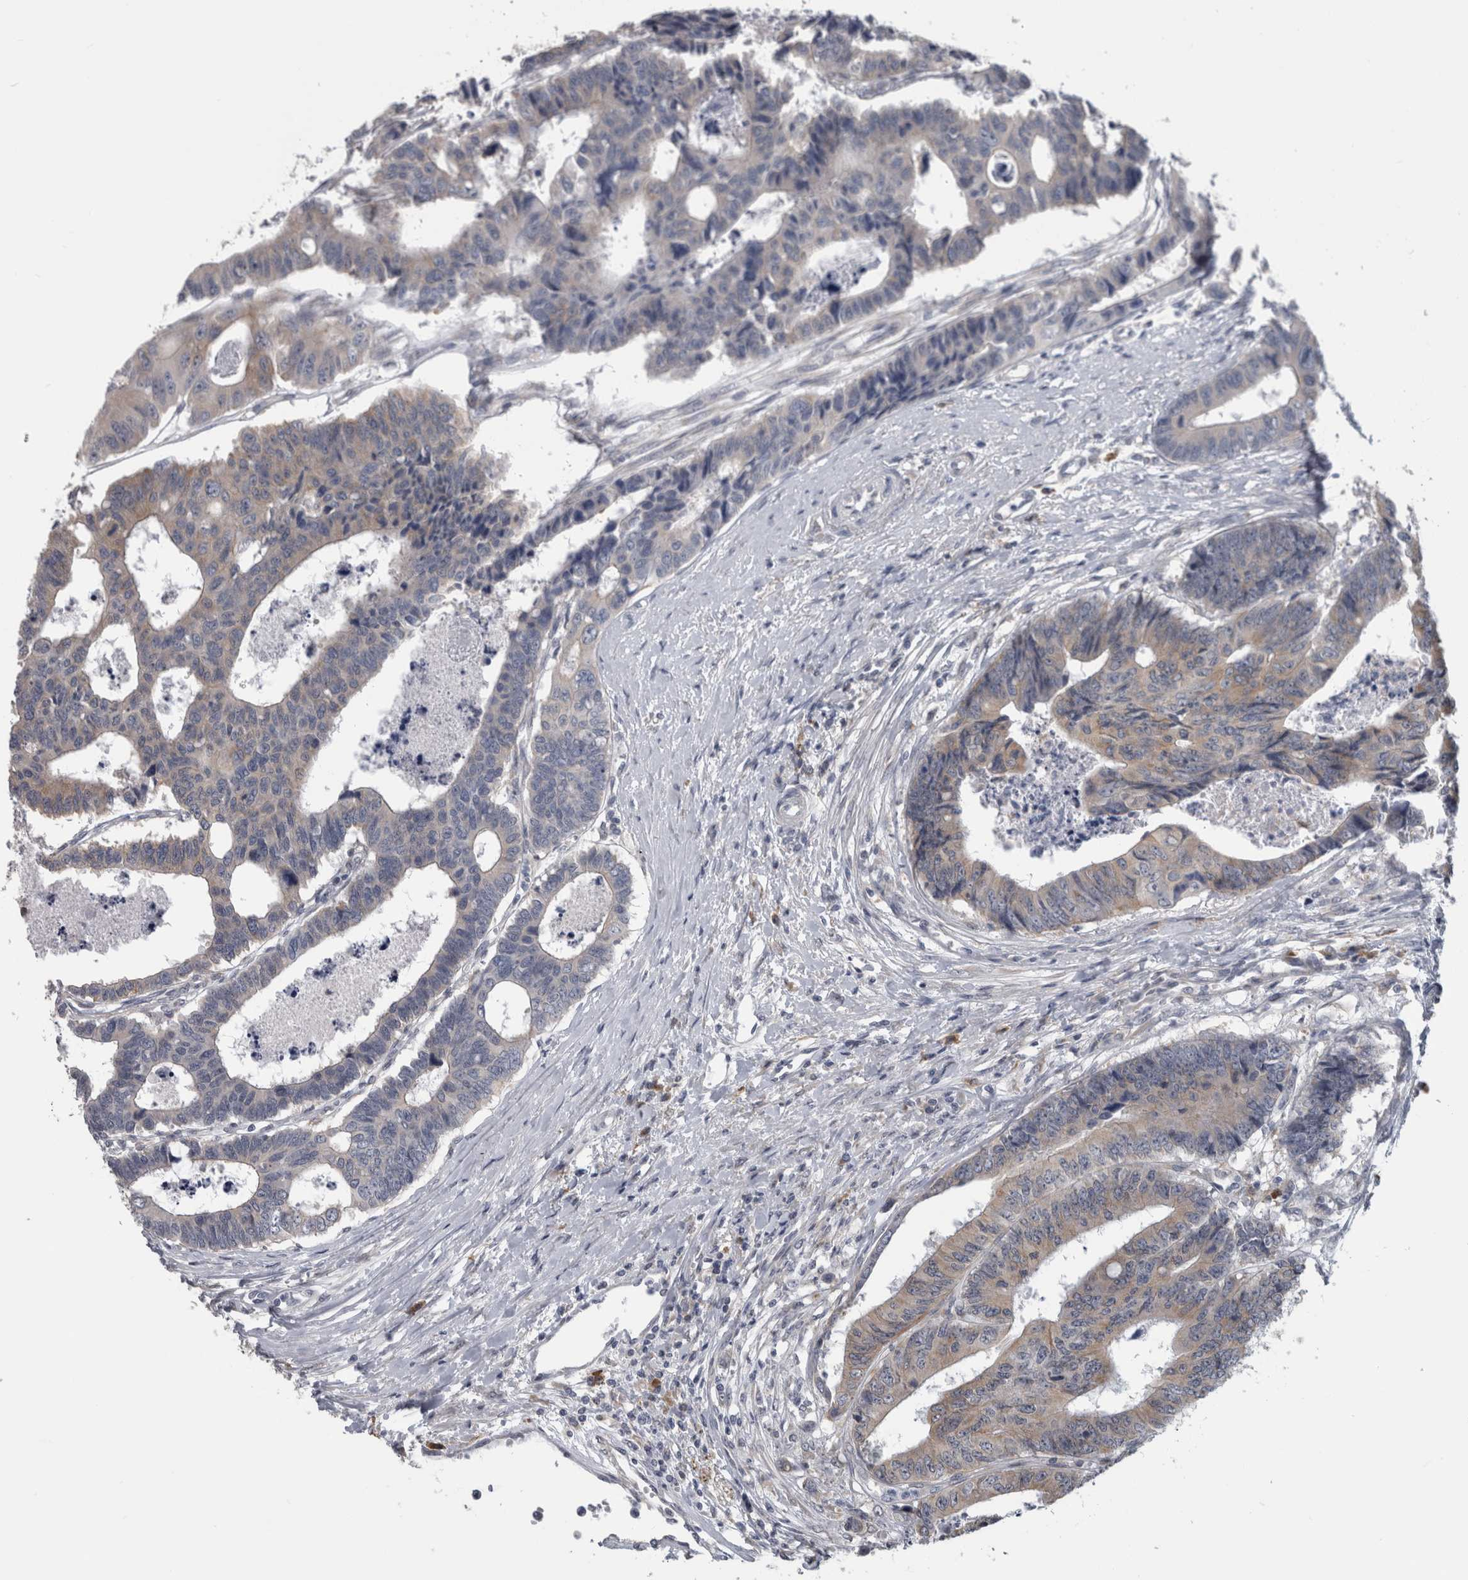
{"staining": {"intensity": "weak", "quantity": "25%-75%", "location": "cytoplasmic/membranous"}, "tissue": "colorectal cancer", "cell_type": "Tumor cells", "image_type": "cancer", "snomed": [{"axis": "morphology", "description": "Adenocarcinoma, NOS"}, {"axis": "topography", "description": "Rectum"}], "caption": "Immunohistochemistry (IHC) (DAB) staining of colorectal adenocarcinoma reveals weak cytoplasmic/membranous protein staining in approximately 25%-75% of tumor cells.", "gene": "TMEM242", "patient": {"sex": "male", "age": 84}}